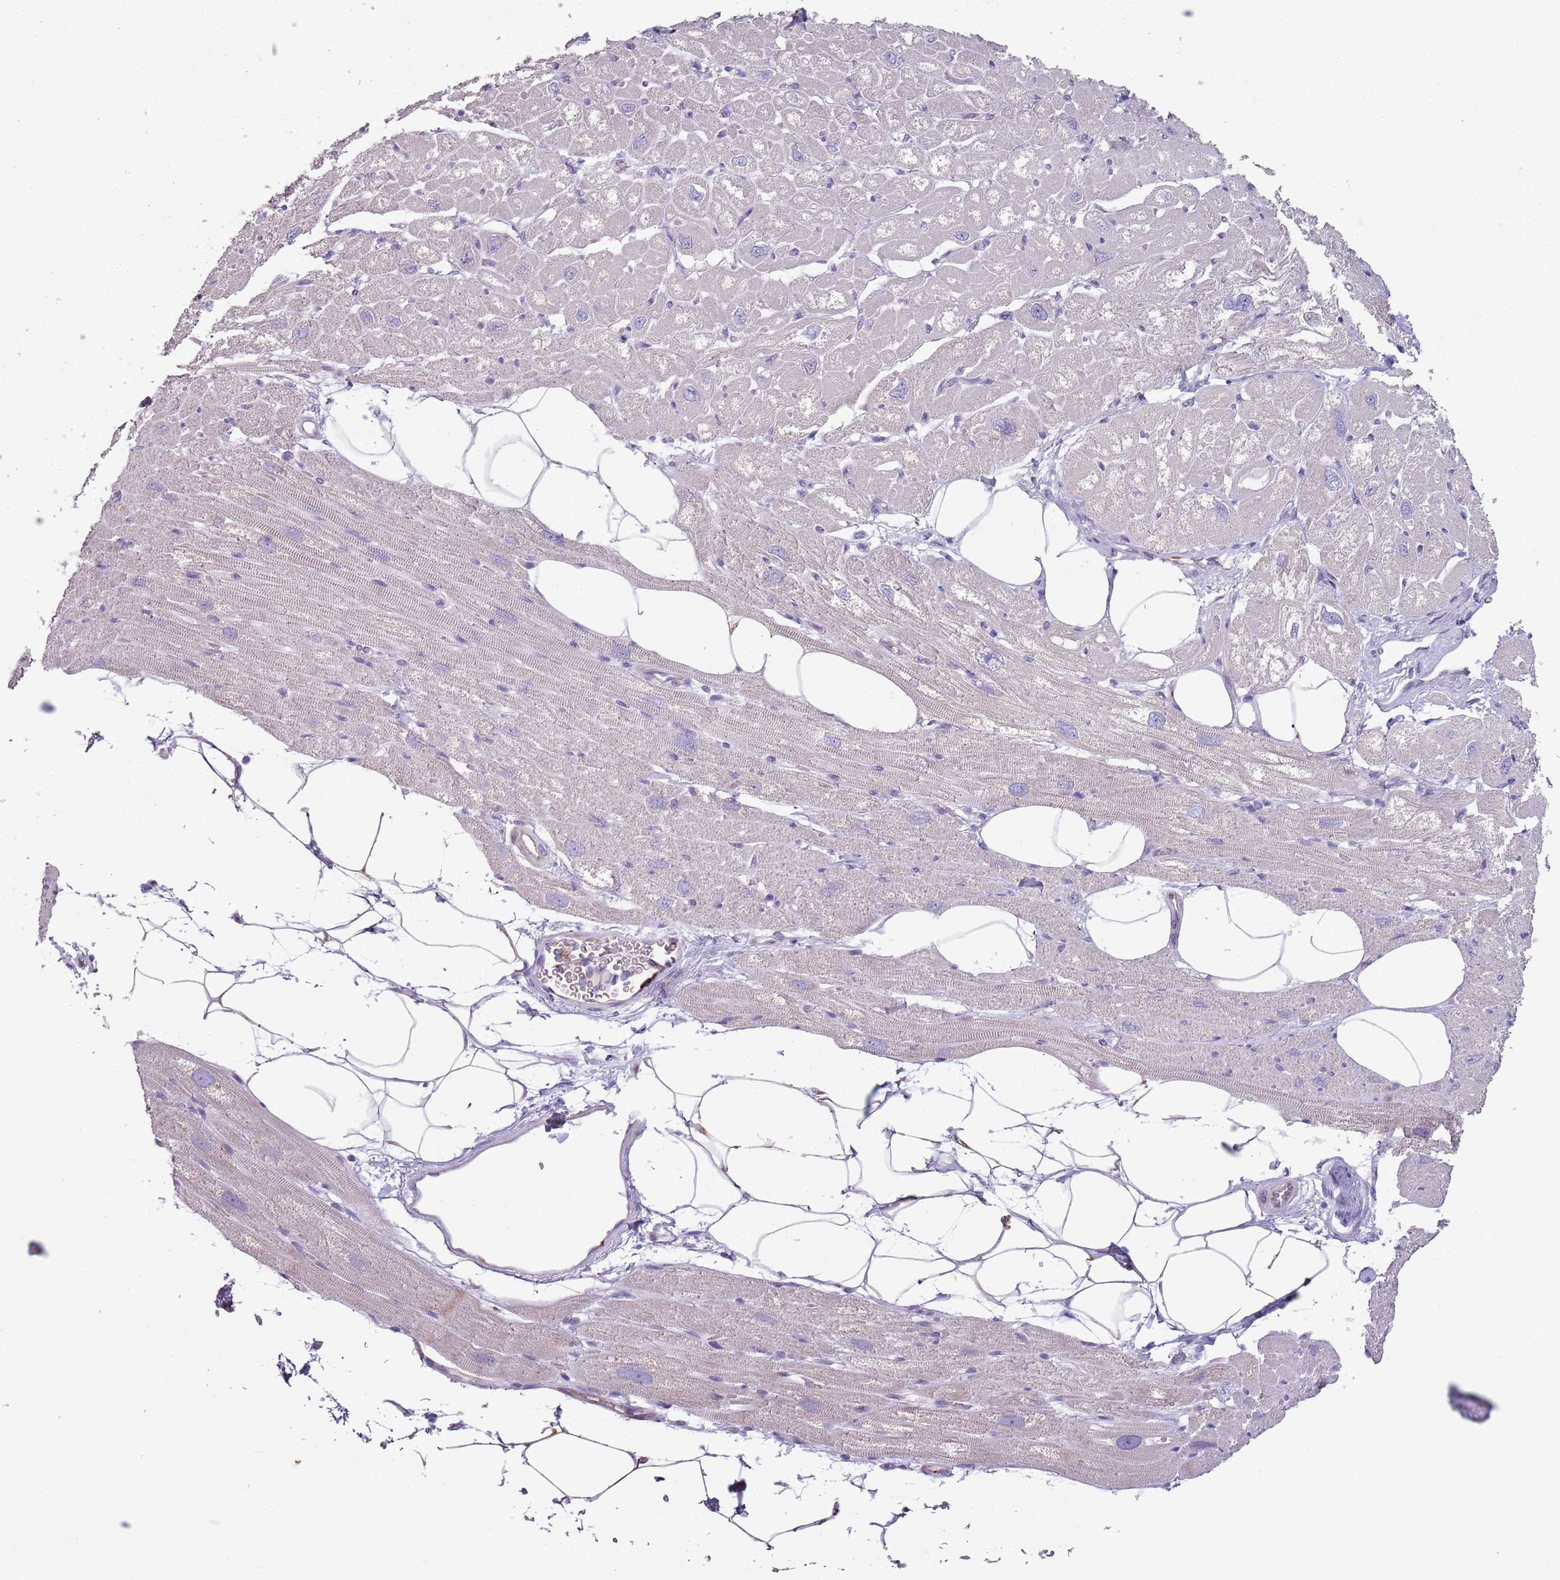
{"staining": {"intensity": "negative", "quantity": "none", "location": "none"}, "tissue": "heart muscle", "cell_type": "Cardiomyocytes", "image_type": "normal", "snomed": [{"axis": "morphology", "description": "Normal tissue, NOS"}, {"axis": "topography", "description": "Heart"}], "caption": "Cardiomyocytes are negative for protein expression in normal human heart muscle. (Brightfield microscopy of DAB immunohistochemistry (IHC) at high magnification).", "gene": "ZNF583", "patient": {"sex": "male", "age": 50}}